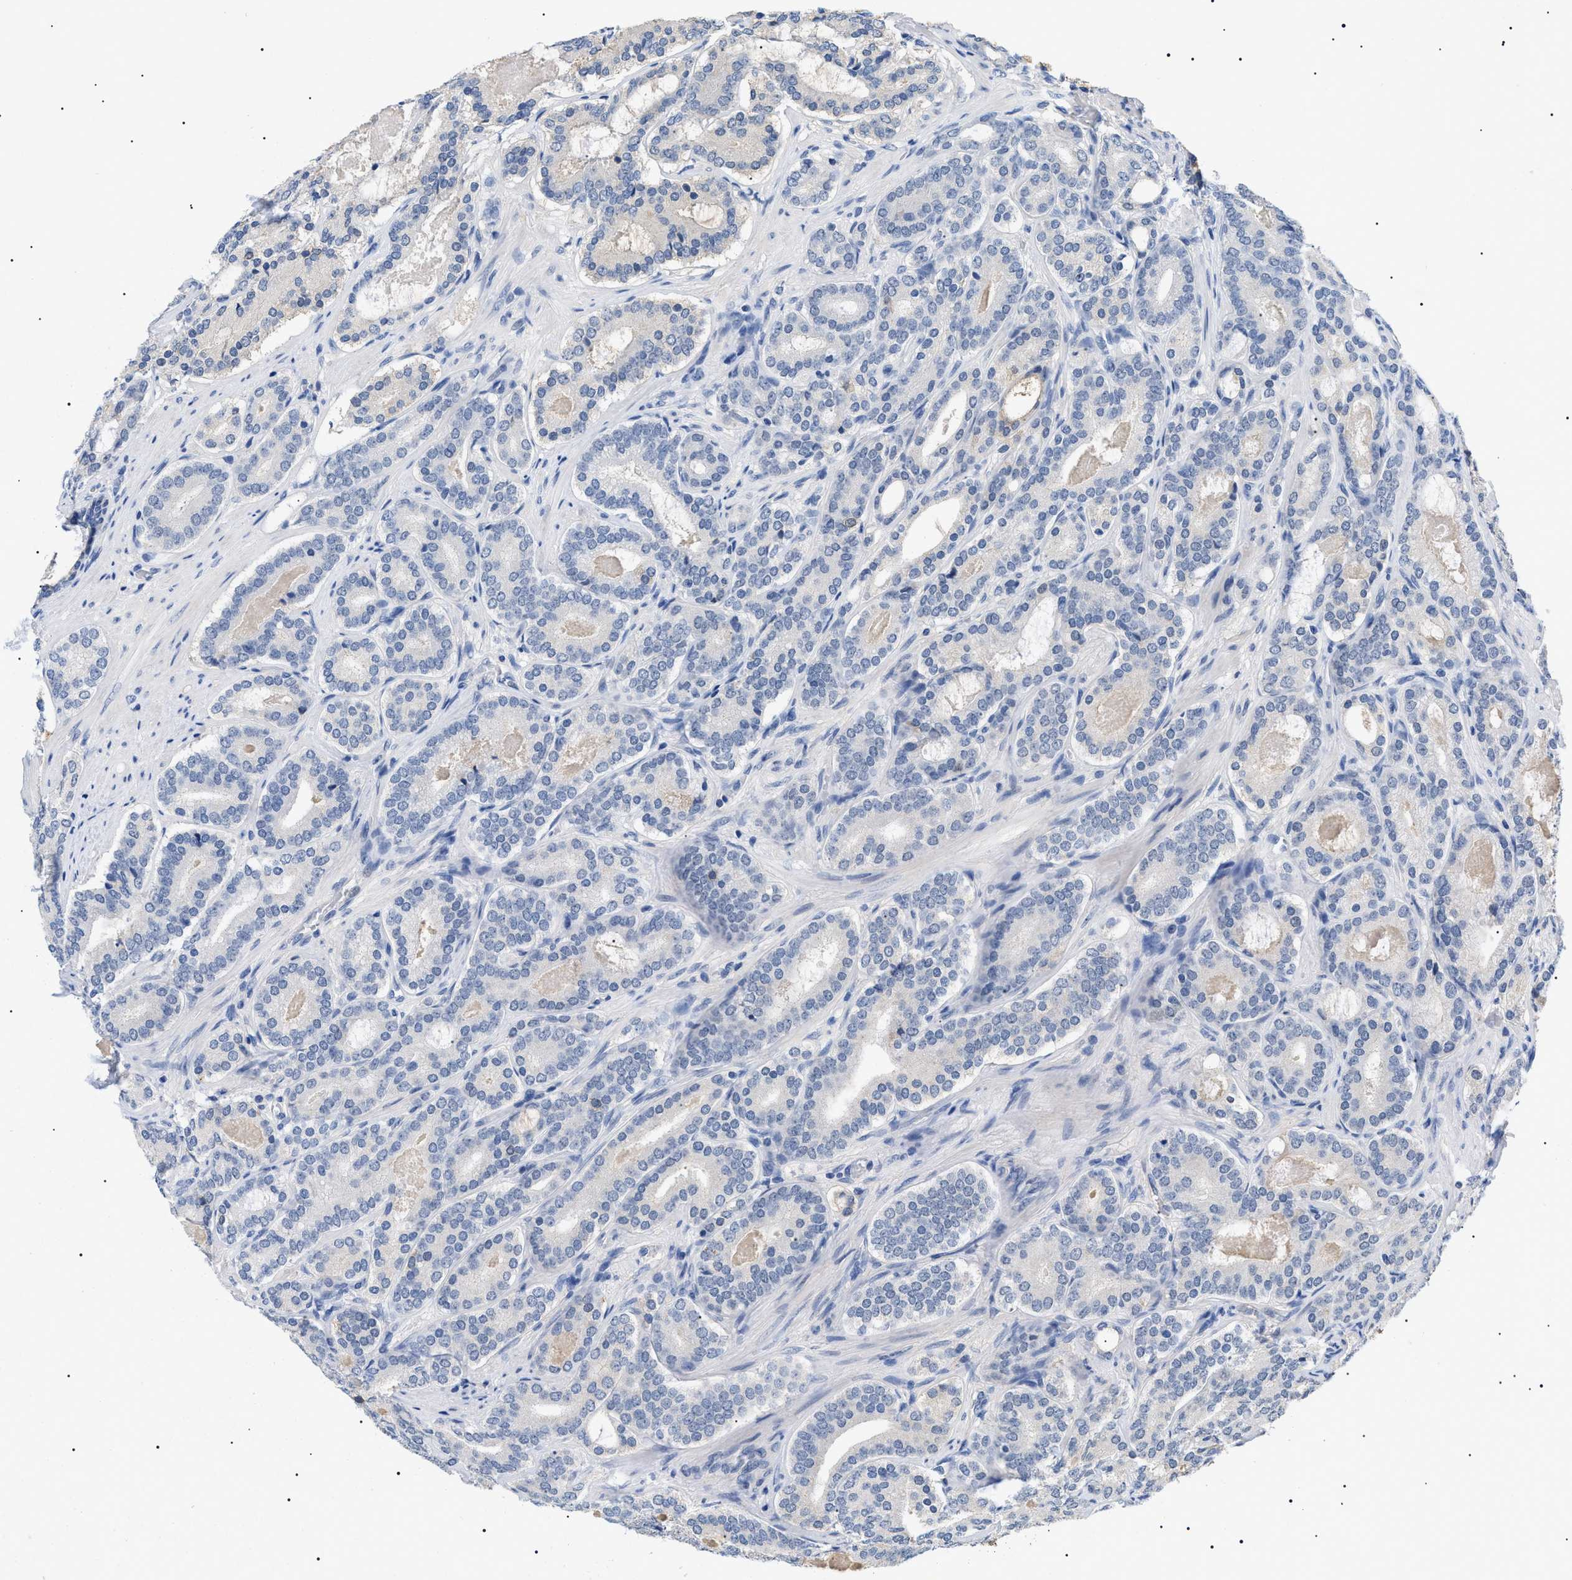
{"staining": {"intensity": "negative", "quantity": "none", "location": "none"}, "tissue": "prostate cancer", "cell_type": "Tumor cells", "image_type": "cancer", "snomed": [{"axis": "morphology", "description": "Adenocarcinoma, High grade"}, {"axis": "topography", "description": "Prostate"}], "caption": "This is an immunohistochemistry image of human prostate cancer (high-grade adenocarcinoma). There is no positivity in tumor cells.", "gene": "PRRT2", "patient": {"sex": "male", "age": 60}}